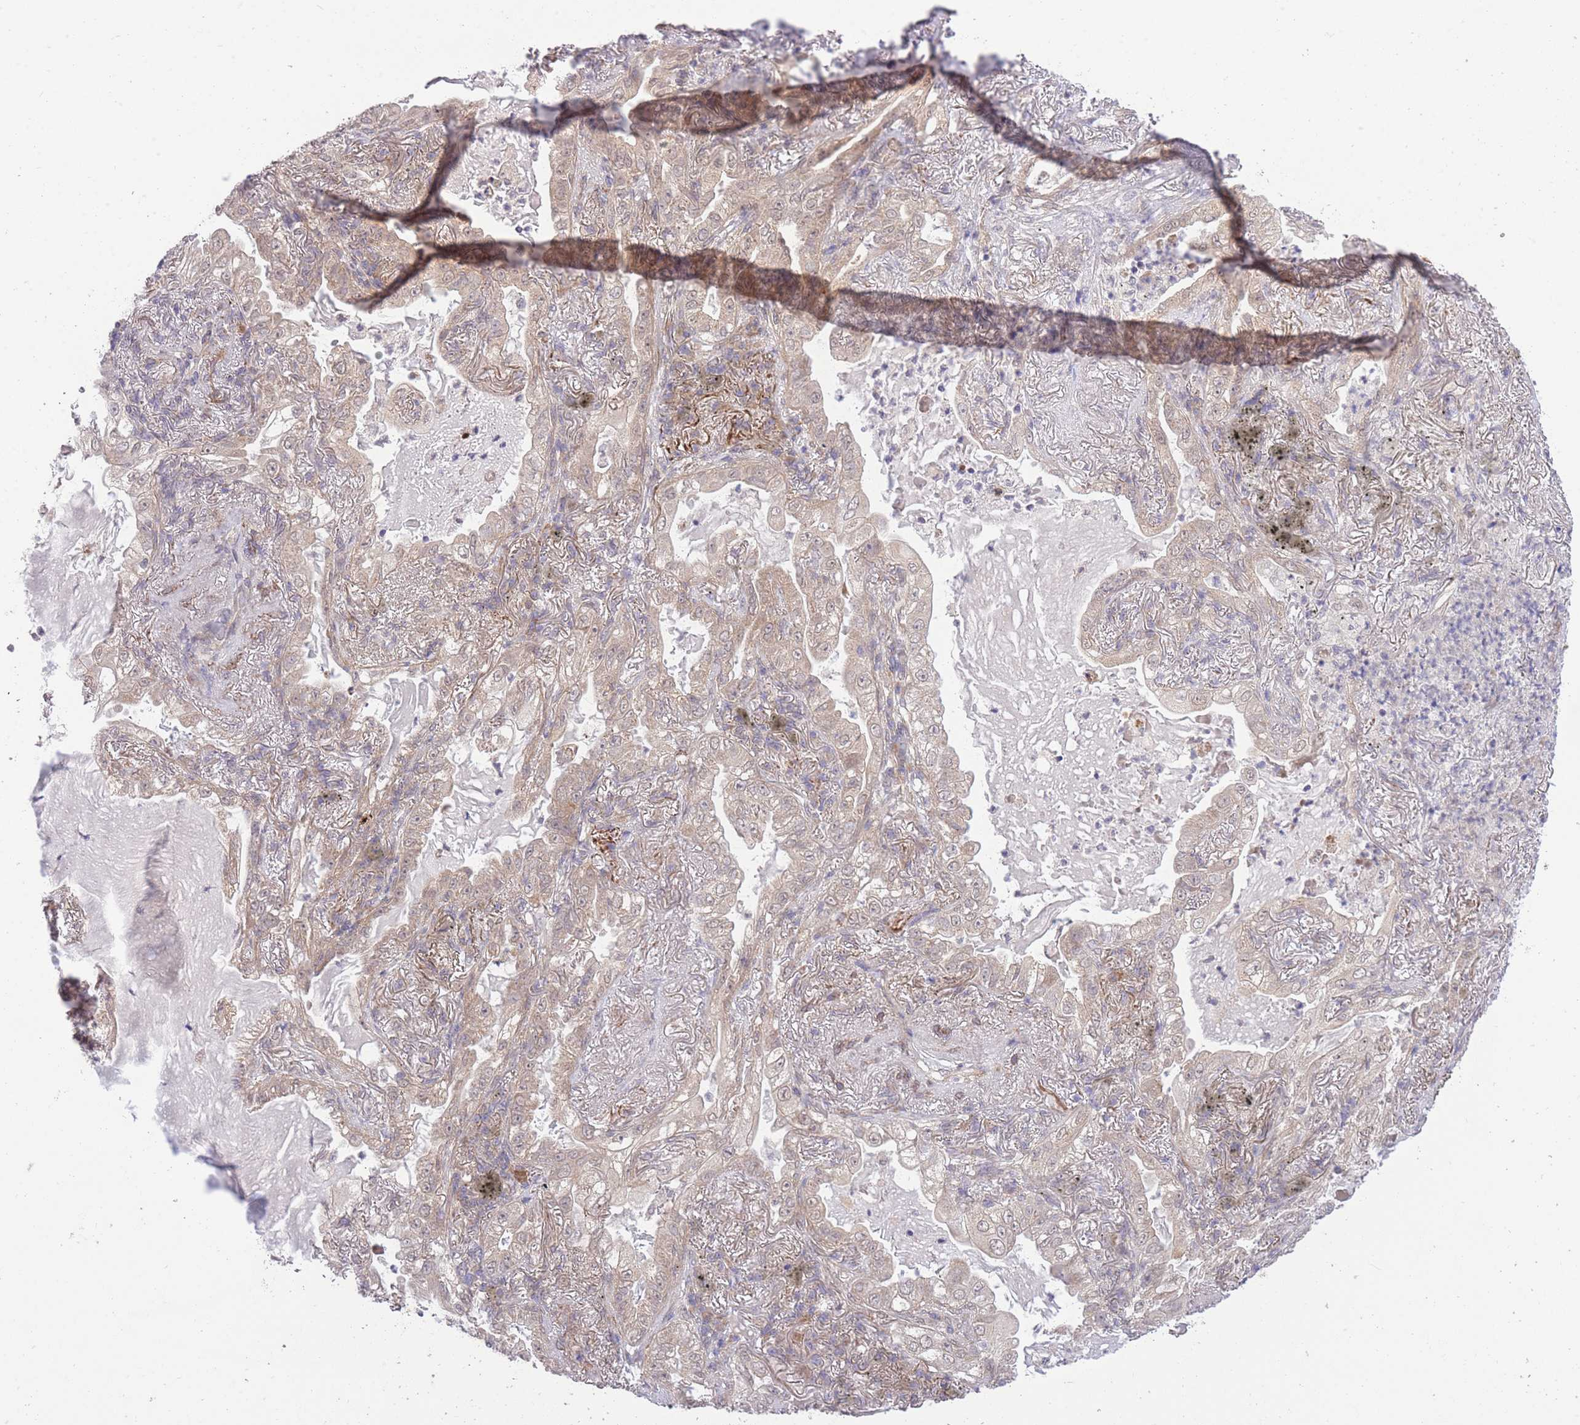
{"staining": {"intensity": "weak", "quantity": "<25%", "location": "cytoplasmic/membranous"}, "tissue": "lung cancer", "cell_type": "Tumor cells", "image_type": "cancer", "snomed": [{"axis": "morphology", "description": "Adenocarcinoma, NOS"}, {"axis": "topography", "description": "Lung"}], "caption": "DAB (3,3'-diaminobenzidine) immunohistochemical staining of lung adenocarcinoma reveals no significant positivity in tumor cells.", "gene": "ELOA2", "patient": {"sex": "female", "age": 73}}